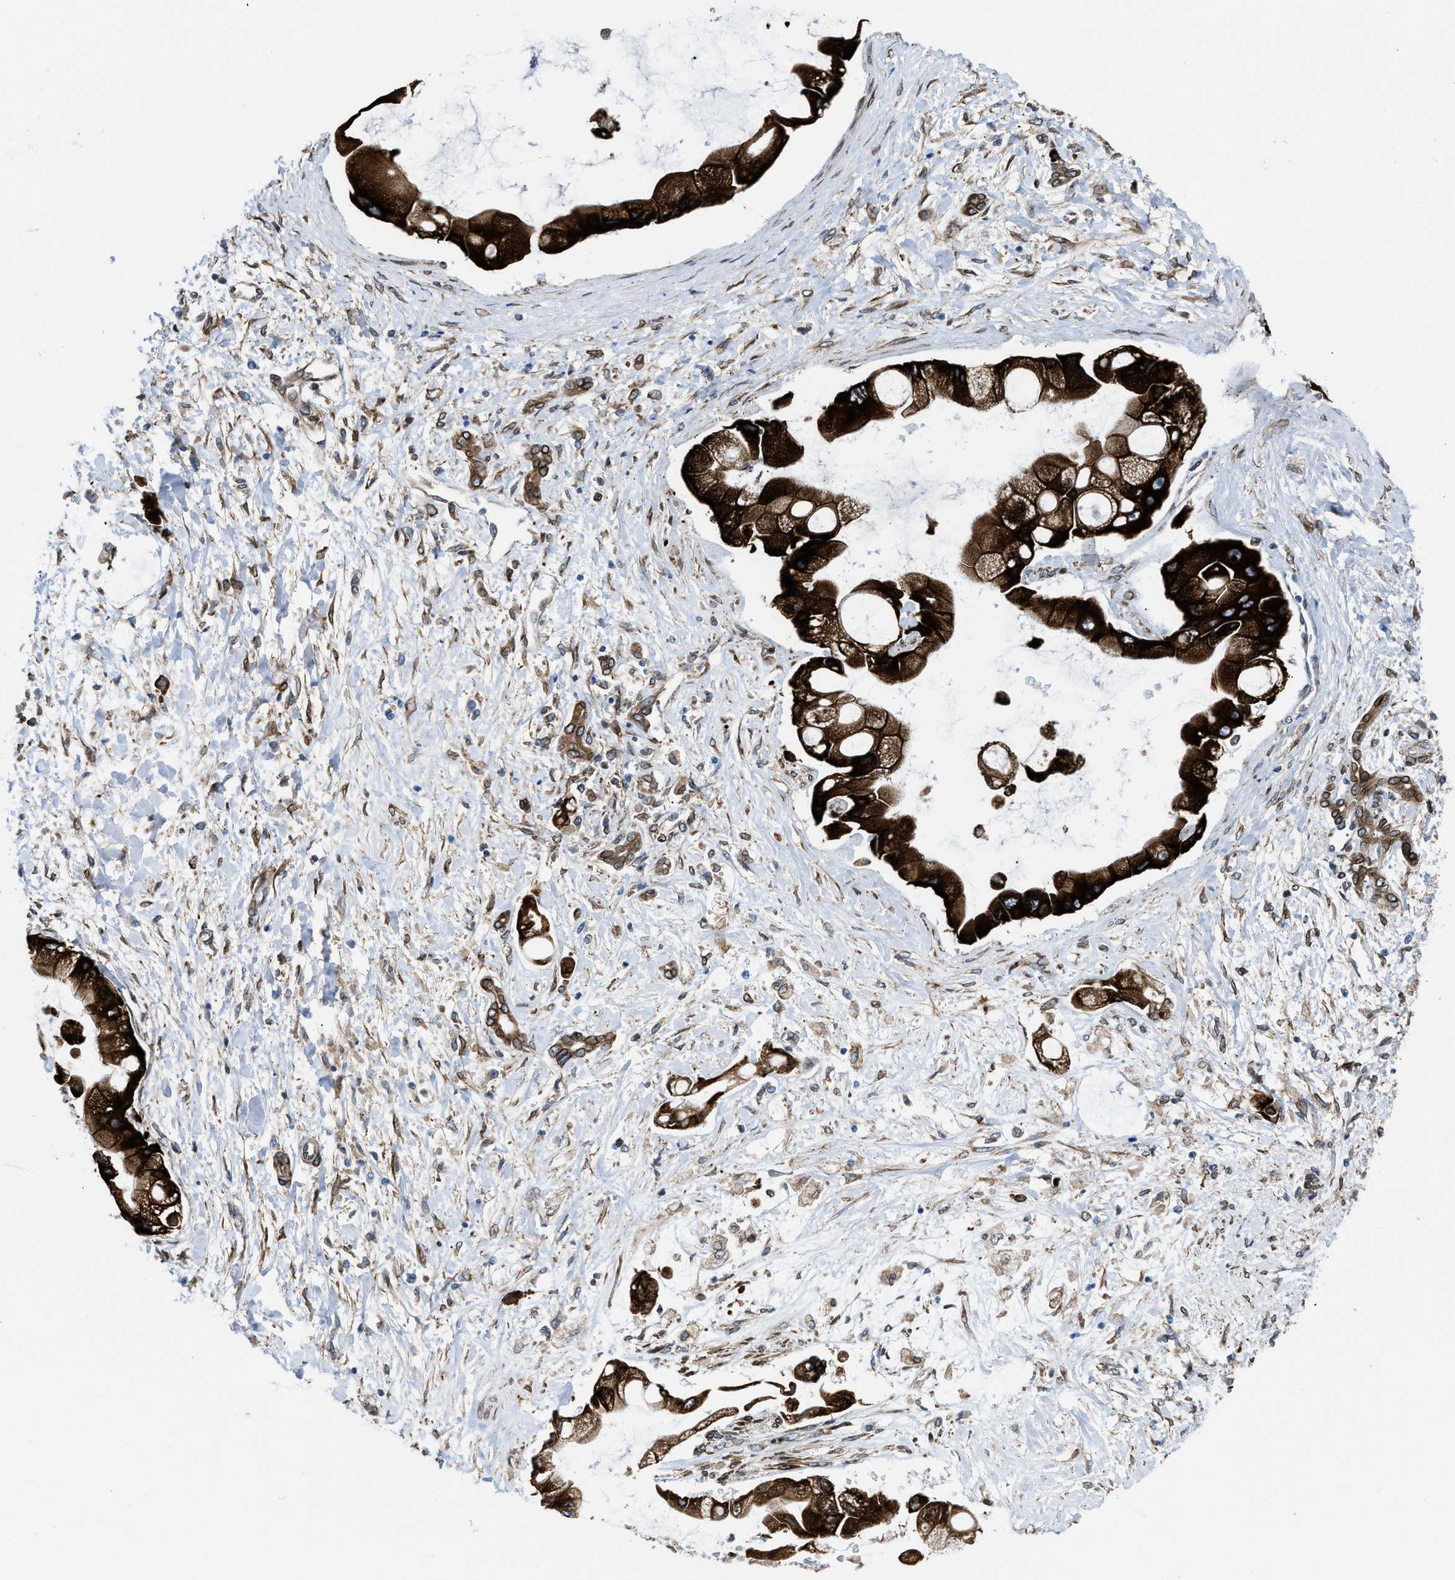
{"staining": {"intensity": "strong", "quantity": ">75%", "location": "cytoplasmic/membranous"}, "tissue": "liver cancer", "cell_type": "Tumor cells", "image_type": "cancer", "snomed": [{"axis": "morphology", "description": "Cholangiocarcinoma"}, {"axis": "topography", "description": "Liver"}], "caption": "This is an image of IHC staining of liver cancer, which shows strong positivity in the cytoplasmic/membranous of tumor cells.", "gene": "ERLIN2", "patient": {"sex": "male", "age": 50}}